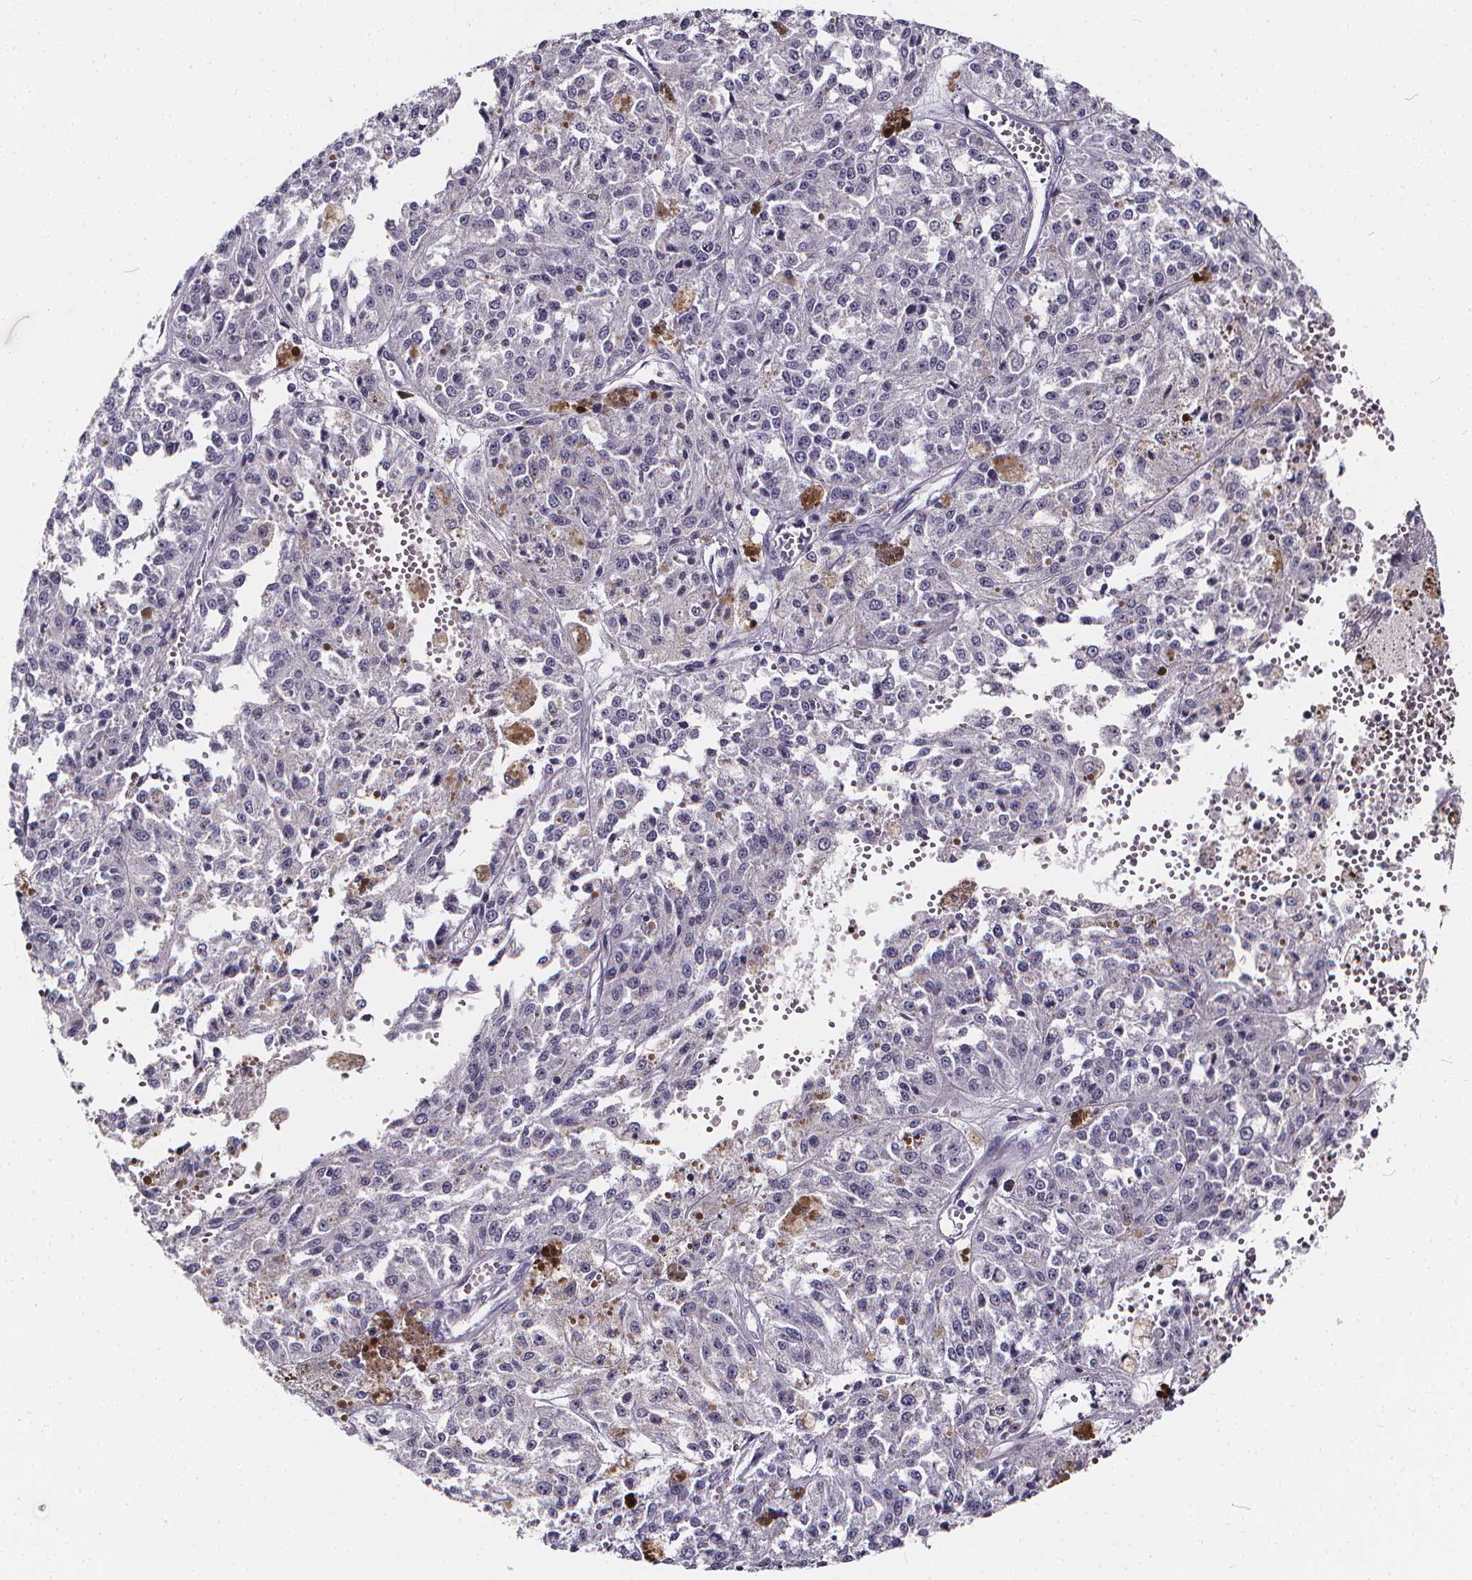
{"staining": {"intensity": "negative", "quantity": "none", "location": "none"}, "tissue": "melanoma", "cell_type": "Tumor cells", "image_type": "cancer", "snomed": [{"axis": "morphology", "description": "Malignant melanoma, Metastatic site"}, {"axis": "topography", "description": "Lymph node"}], "caption": "Immunohistochemistry photomicrograph of neoplastic tissue: human melanoma stained with DAB demonstrates no significant protein expression in tumor cells. Nuclei are stained in blue.", "gene": "SPEF2", "patient": {"sex": "female", "age": 64}}